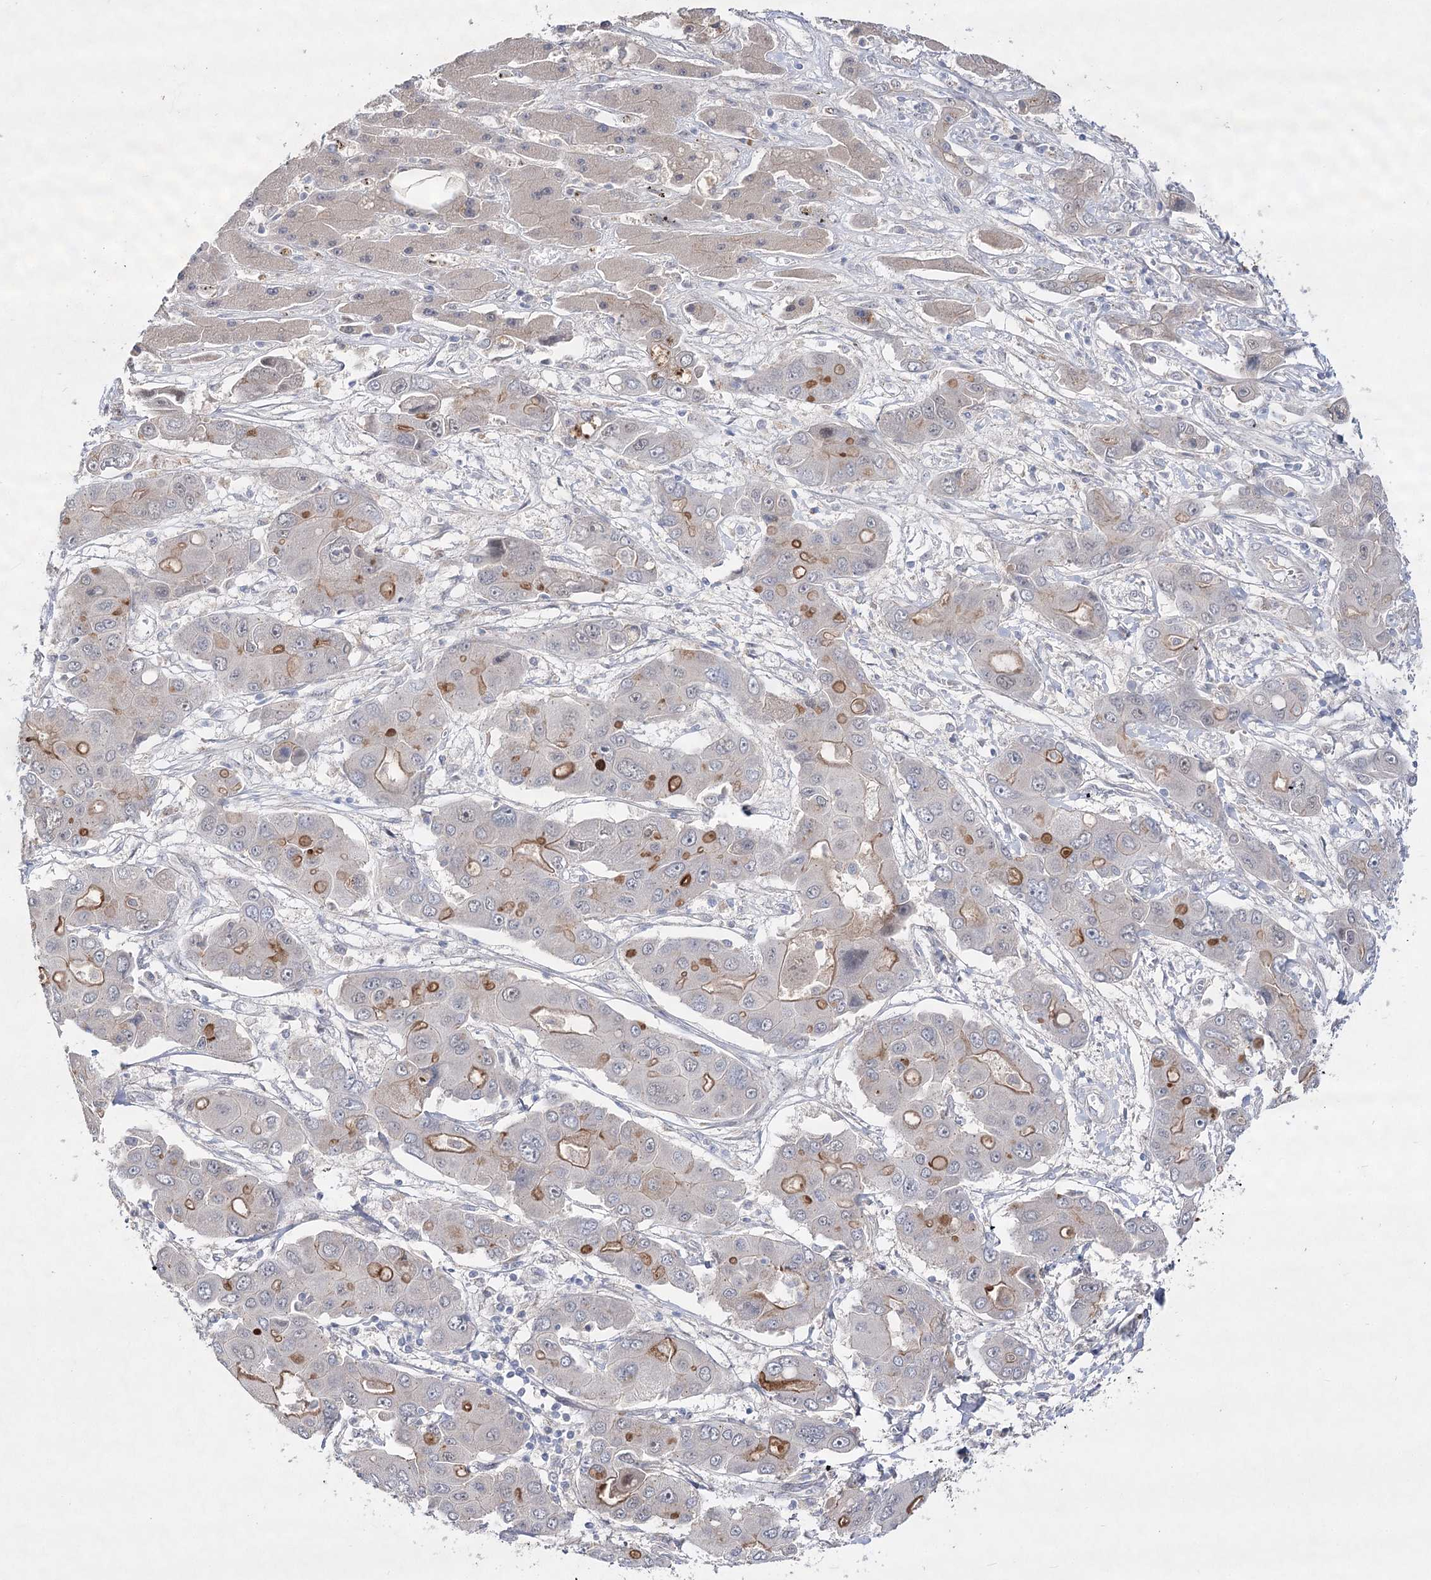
{"staining": {"intensity": "moderate", "quantity": "<25%", "location": "cytoplasmic/membranous"}, "tissue": "liver cancer", "cell_type": "Tumor cells", "image_type": "cancer", "snomed": [{"axis": "morphology", "description": "Cholangiocarcinoma"}, {"axis": "topography", "description": "Liver"}], "caption": "Cholangiocarcinoma (liver) stained with immunohistochemistry (IHC) reveals moderate cytoplasmic/membranous staining in approximately <25% of tumor cells.", "gene": "ARHGAP32", "patient": {"sex": "male", "age": 67}}